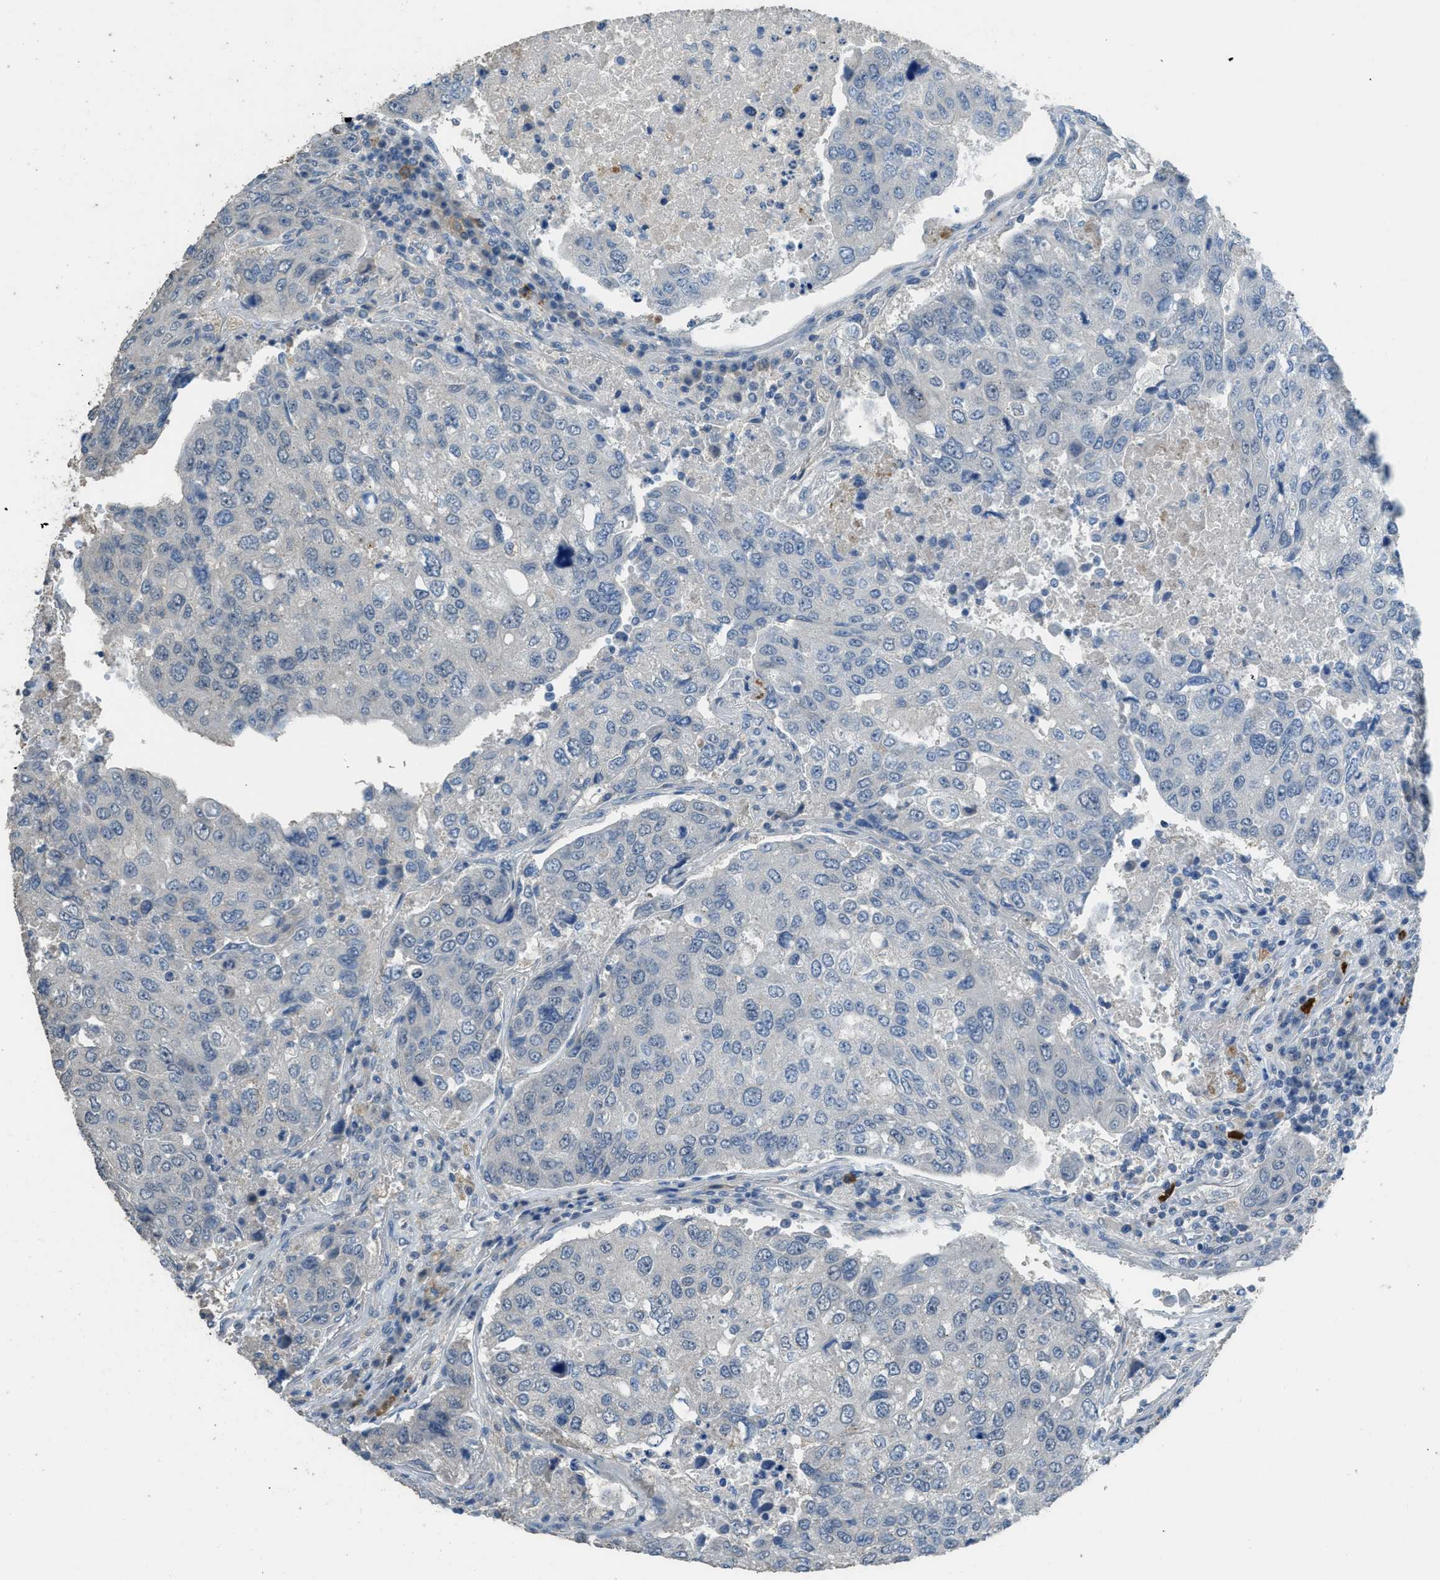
{"staining": {"intensity": "weak", "quantity": "<25%", "location": "cytoplasmic/membranous"}, "tissue": "urothelial cancer", "cell_type": "Tumor cells", "image_type": "cancer", "snomed": [{"axis": "morphology", "description": "Urothelial carcinoma, High grade"}, {"axis": "topography", "description": "Lymph node"}, {"axis": "topography", "description": "Urinary bladder"}], "caption": "DAB (3,3'-diaminobenzidine) immunohistochemical staining of urothelial cancer shows no significant expression in tumor cells. The staining is performed using DAB brown chromogen with nuclei counter-stained in using hematoxylin.", "gene": "TIMD4", "patient": {"sex": "male", "age": 51}}